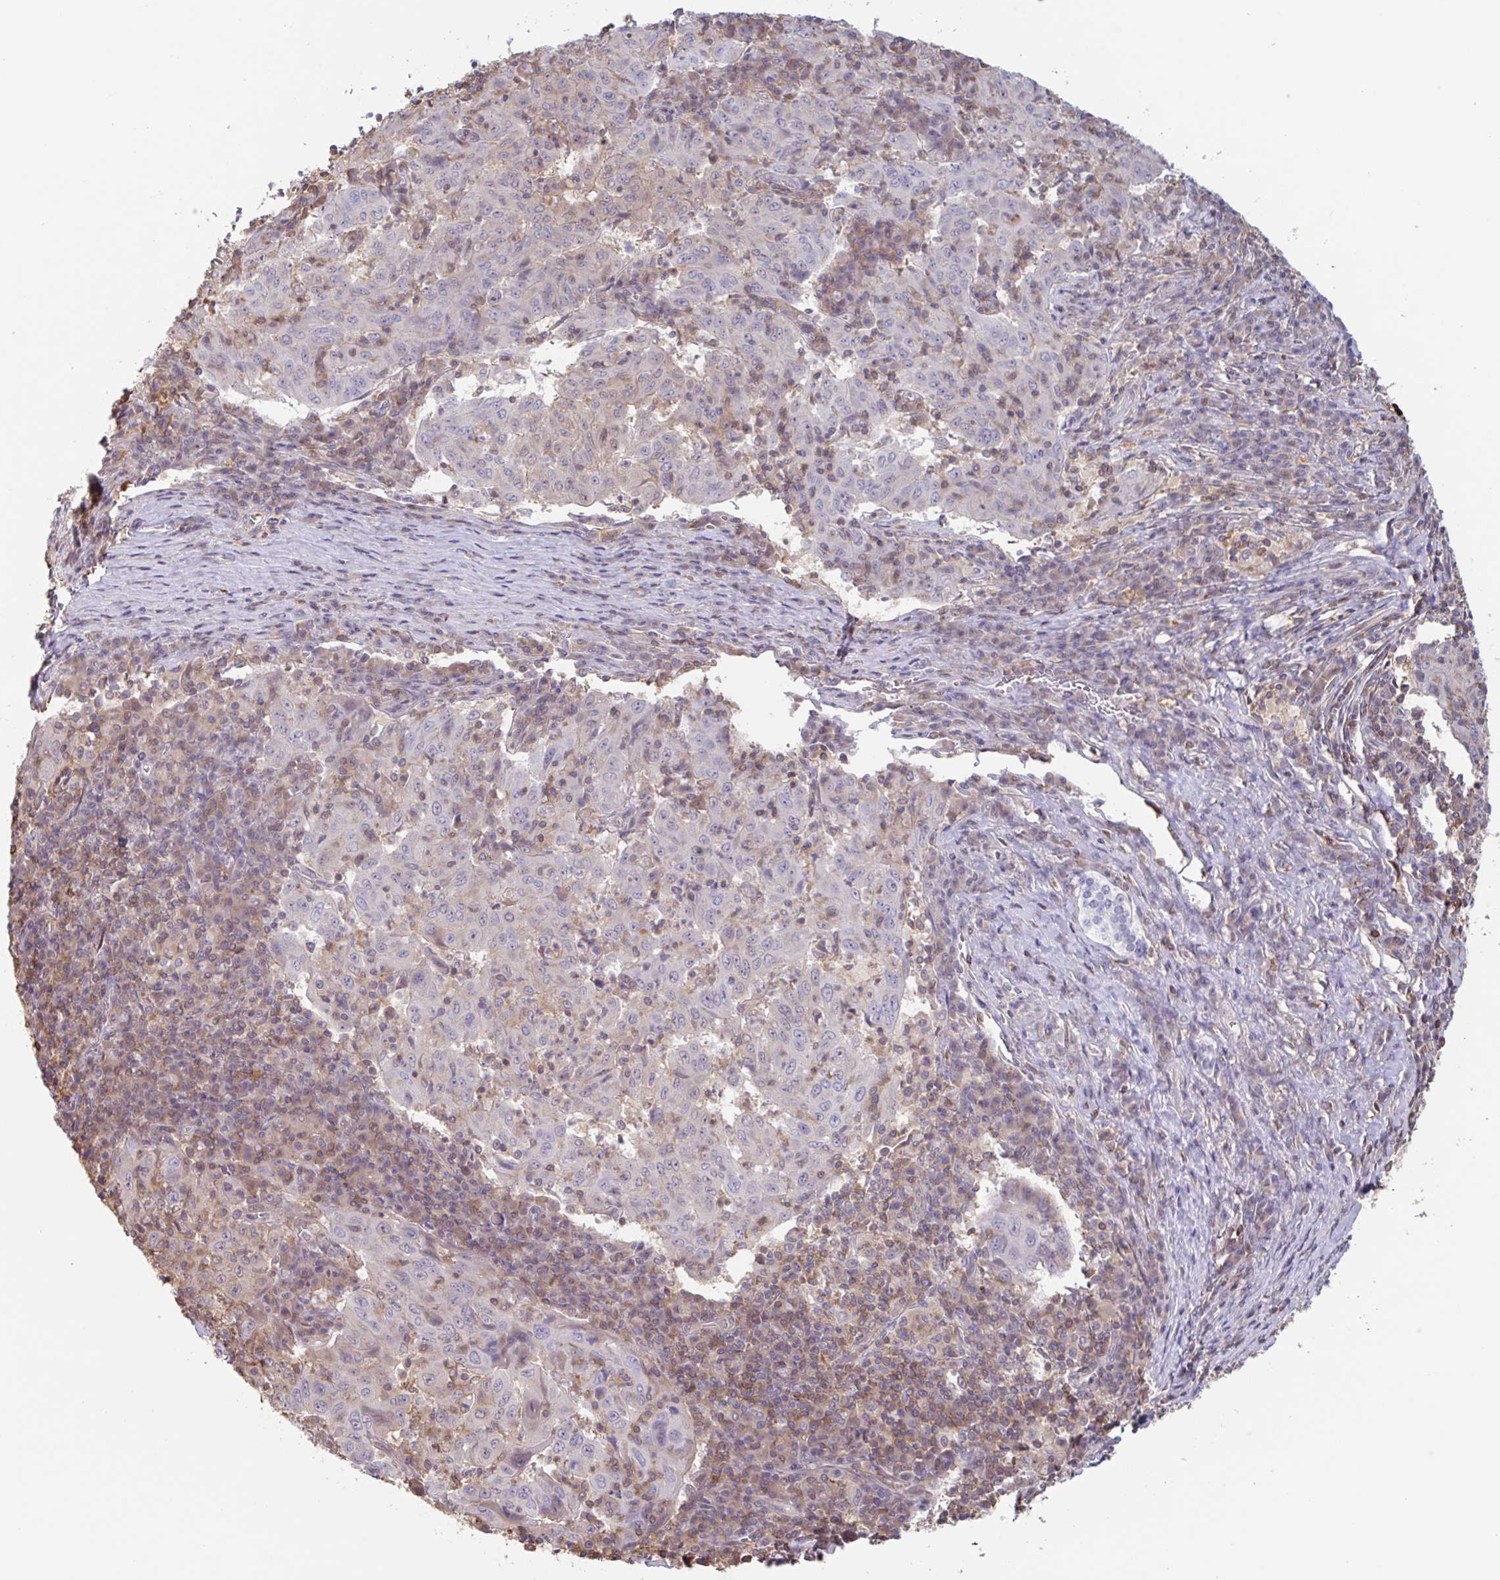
{"staining": {"intensity": "weak", "quantity": "<25%", "location": "cytoplasmic/membranous"}, "tissue": "pancreatic cancer", "cell_type": "Tumor cells", "image_type": "cancer", "snomed": [{"axis": "morphology", "description": "Adenocarcinoma, NOS"}, {"axis": "topography", "description": "Pancreas"}], "caption": "Immunohistochemistry of adenocarcinoma (pancreatic) shows no expression in tumor cells.", "gene": "OTOP2", "patient": {"sex": "male", "age": 63}}